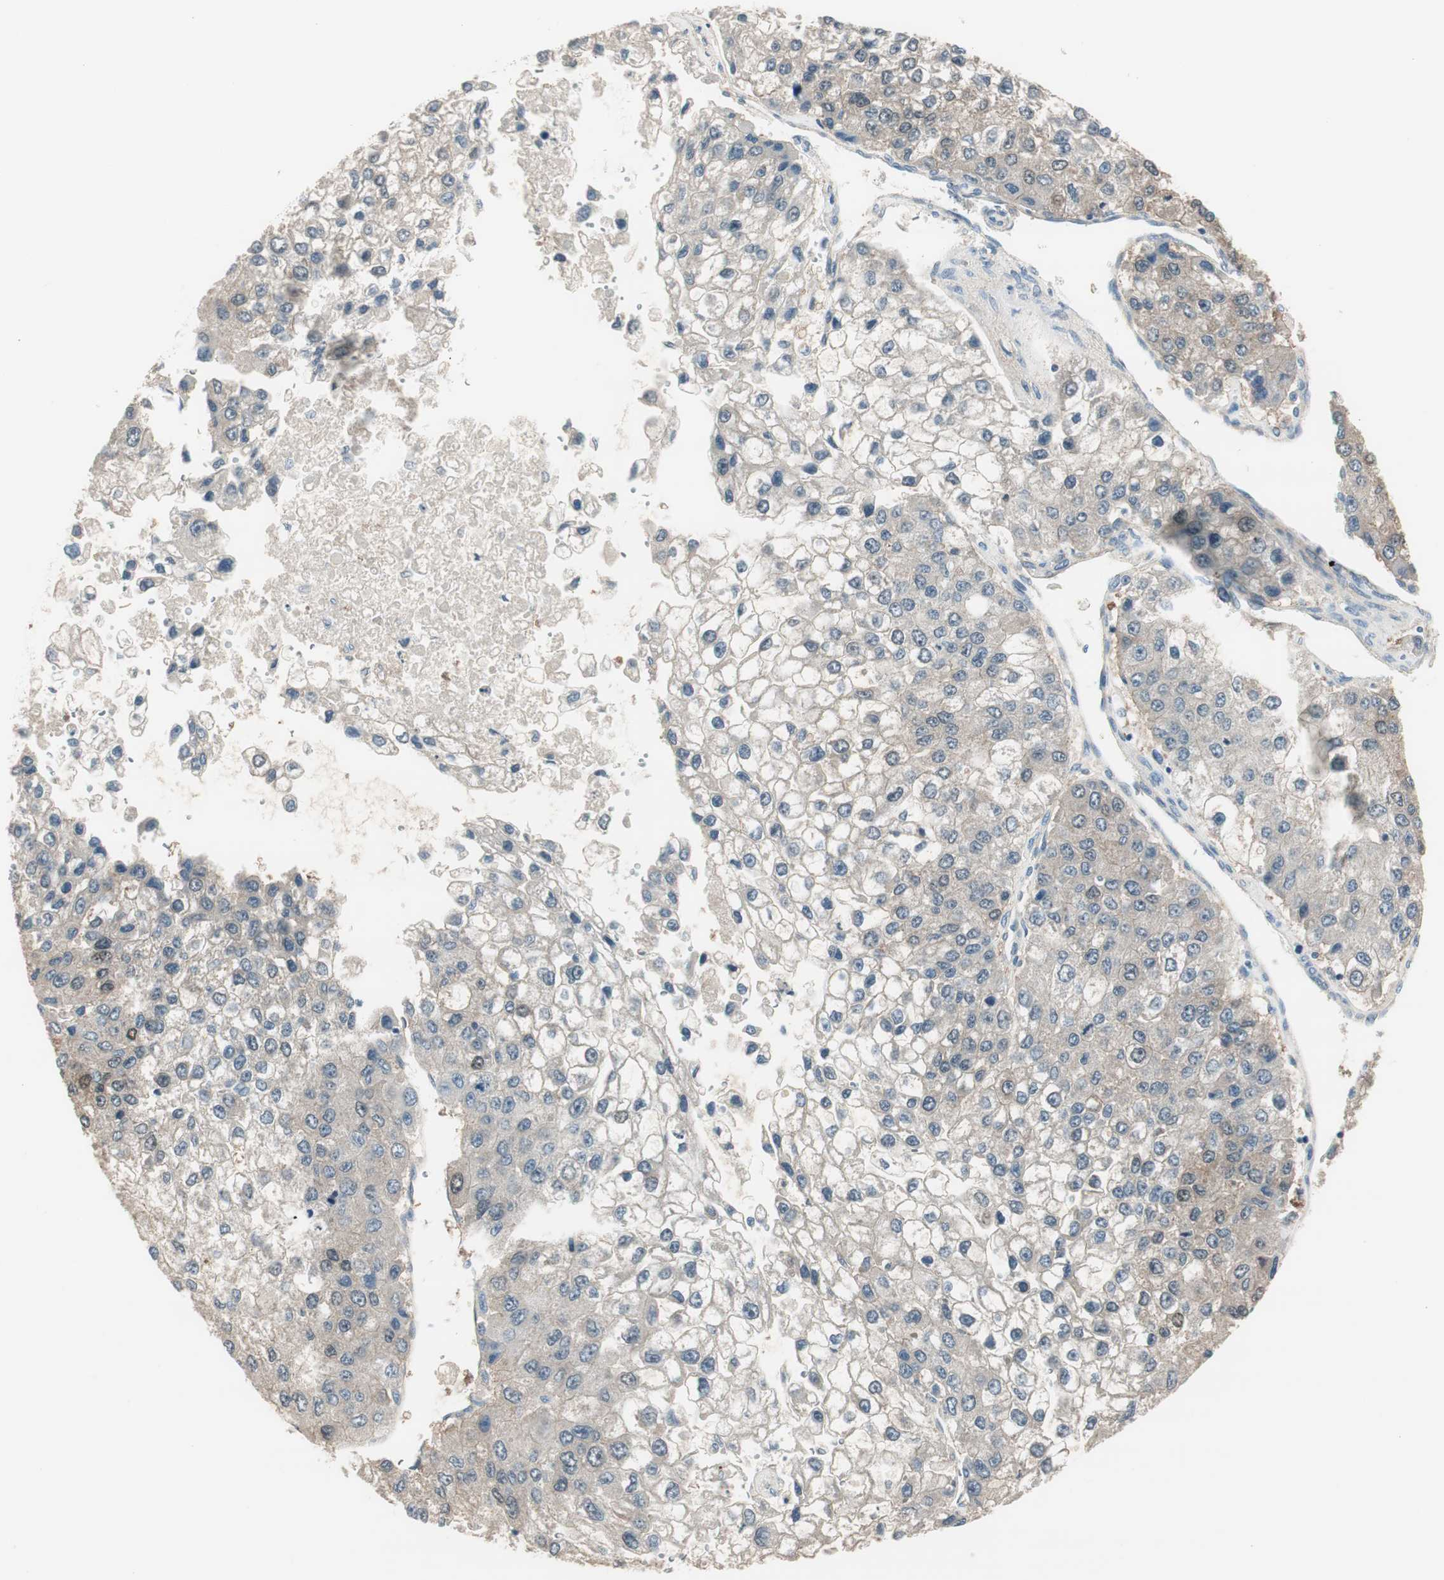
{"staining": {"intensity": "weak", "quantity": "25%-75%", "location": "cytoplasmic/membranous"}, "tissue": "liver cancer", "cell_type": "Tumor cells", "image_type": "cancer", "snomed": [{"axis": "morphology", "description": "Carcinoma, Hepatocellular, NOS"}, {"axis": "topography", "description": "Liver"}], "caption": "Immunohistochemistry (DAB) staining of liver cancer demonstrates weak cytoplasmic/membranous protein positivity in approximately 25%-75% of tumor cells.", "gene": "EVA1A", "patient": {"sex": "female", "age": 66}}